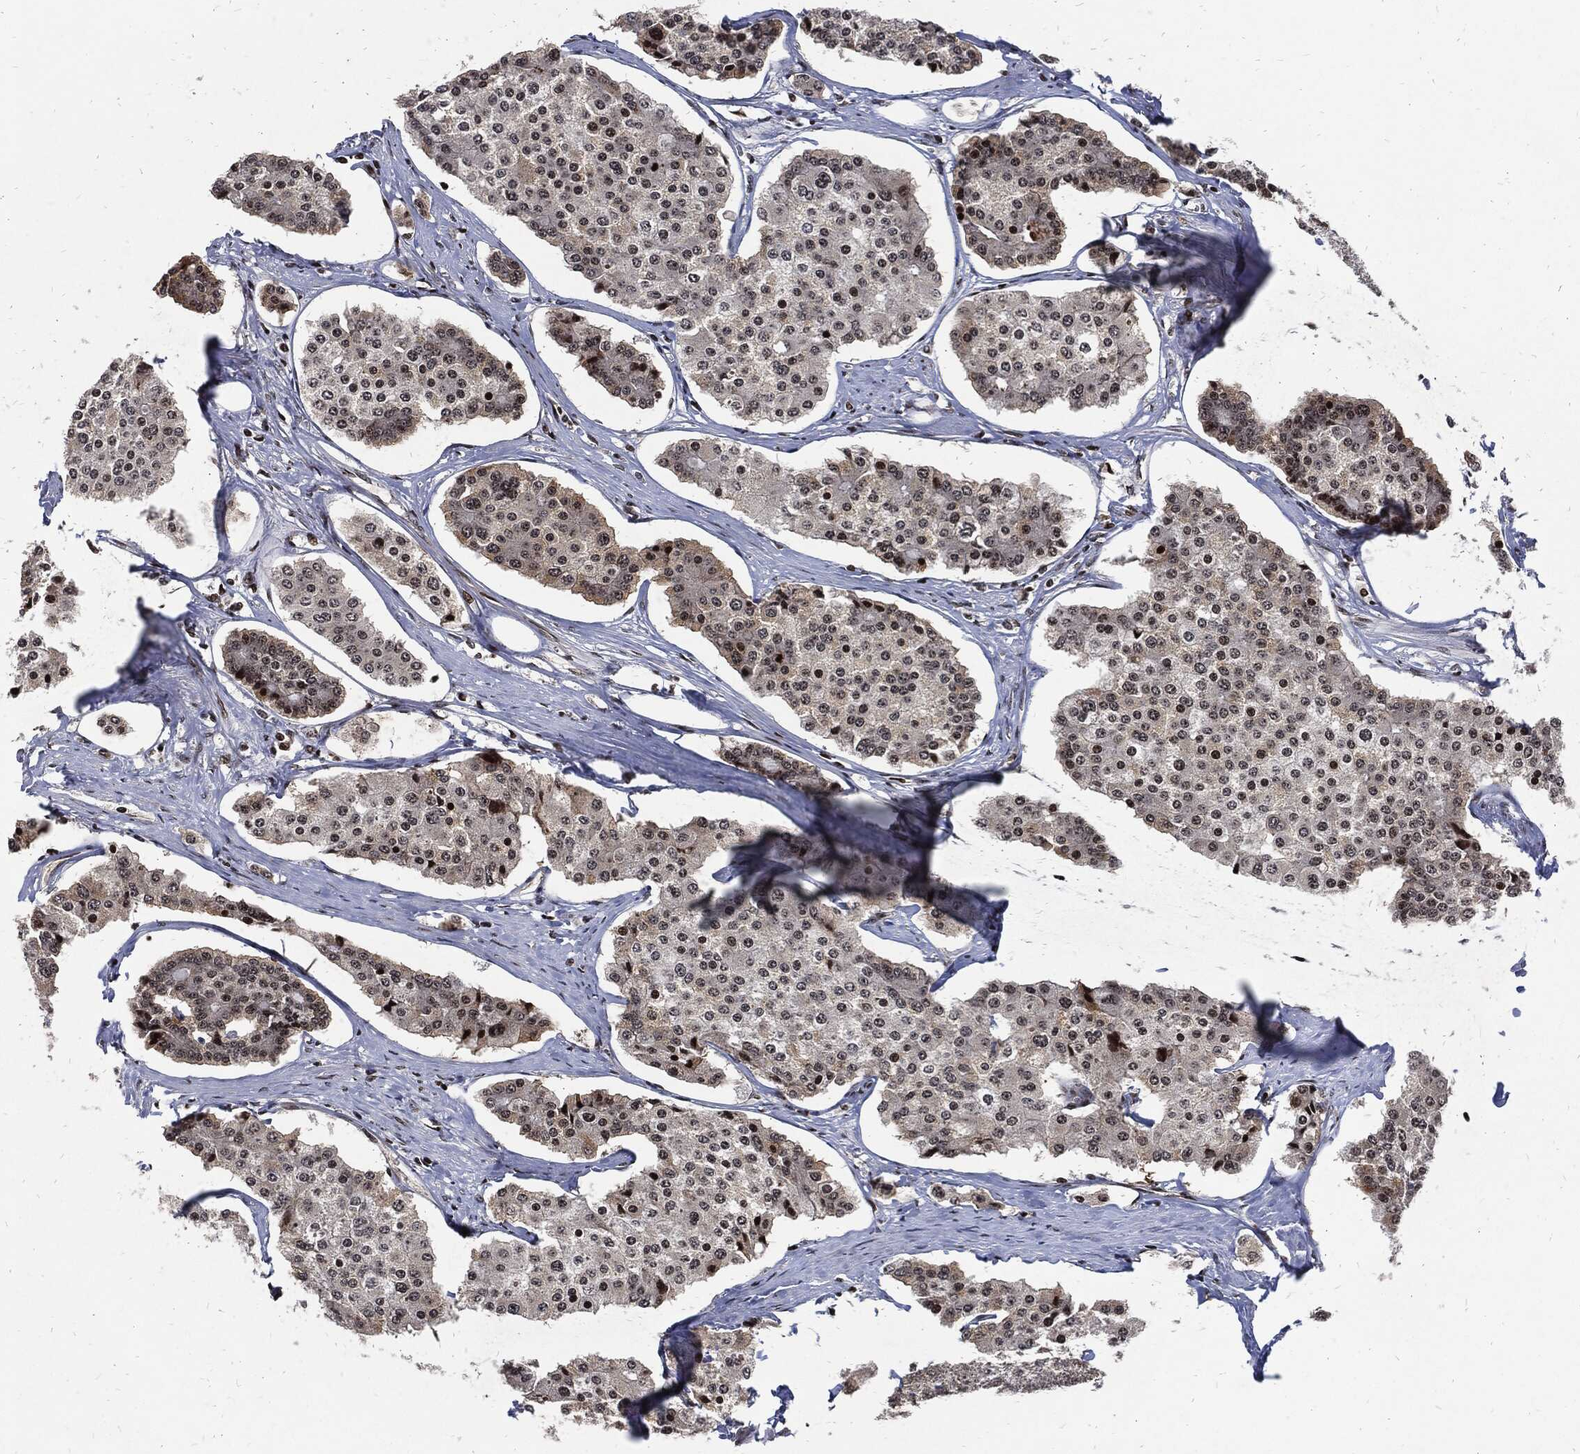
{"staining": {"intensity": "strong", "quantity": "<25%", "location": "nuclear"}, "tissue": "carcinoid", "cell_type": "Tumor cells", "image_type": "cancer", "snomed": [{"axis": "morphology", "description": "Carcinoid, malignant, NOS"}, {"axis": "topography", "description": "Small intestine"}], "caption": "Immunohistochemistry (IHC) micrograph of human carcinoid stained for a protein (brown), which displays medium levels of strong nuclear positivity in approximately <25% of tumor cells.", "gene": "ZNF775", "patient": {"sex": "female", "age": 65}}